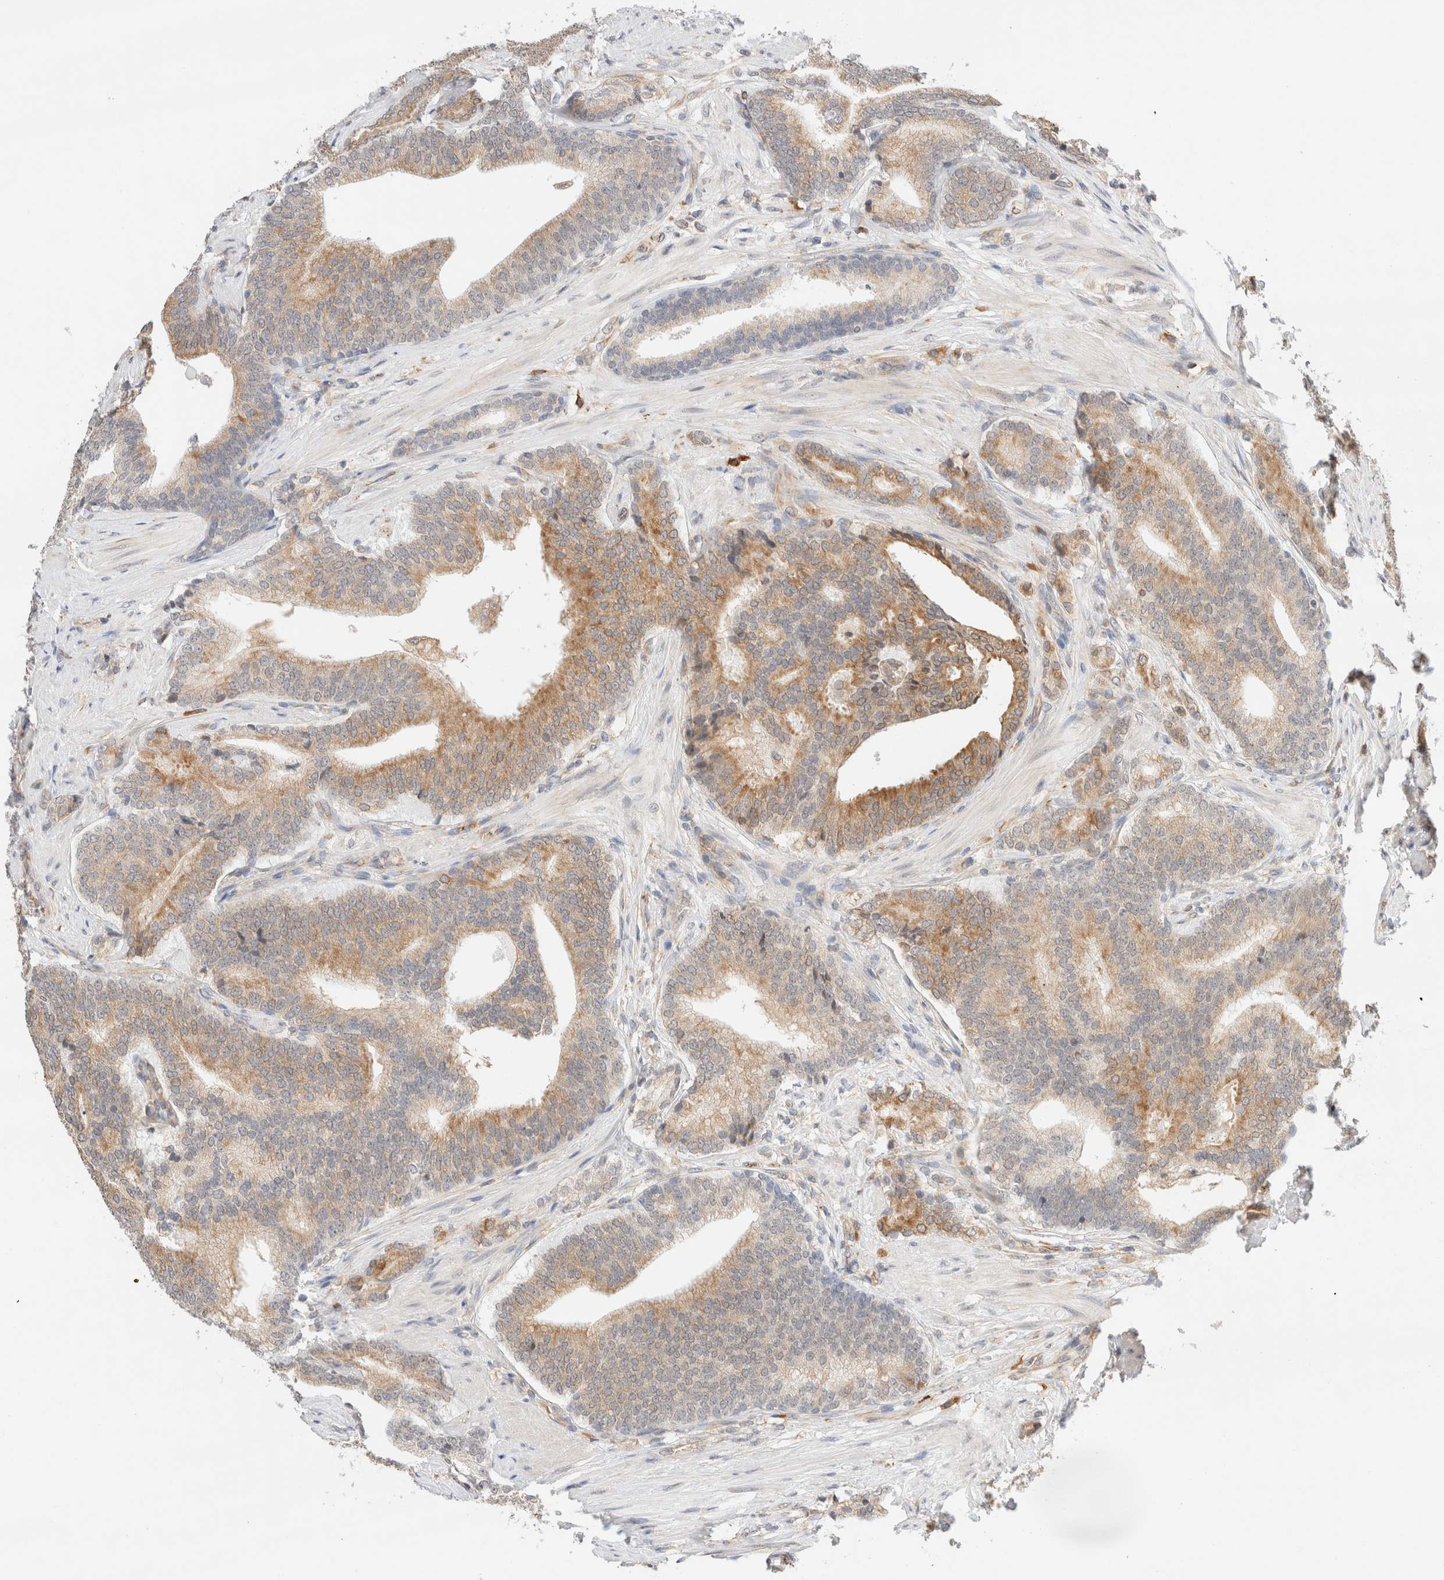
{"staining": {"intensity": "moderate", "quantity": ">75%", "location": "cytoplasmic/membranous"}, "tissue": "prostate cancer", "cell_type": "Tumor cells", "image_type": "cancer", "snomed": [{"axis": "morphology", "description": "Adenocarcinoma, High grade"}, {"axis": "topography", "description": "Prostate"}], "caption": "Prostate adenocarcinoma (high-grade) stained with a brown dye reveals moderate cytoplasmic/membranous positive positivity in about >75% of tumor cells.", "gene": "SYVN1", "patient": {"sex": "male", "age": 55}}